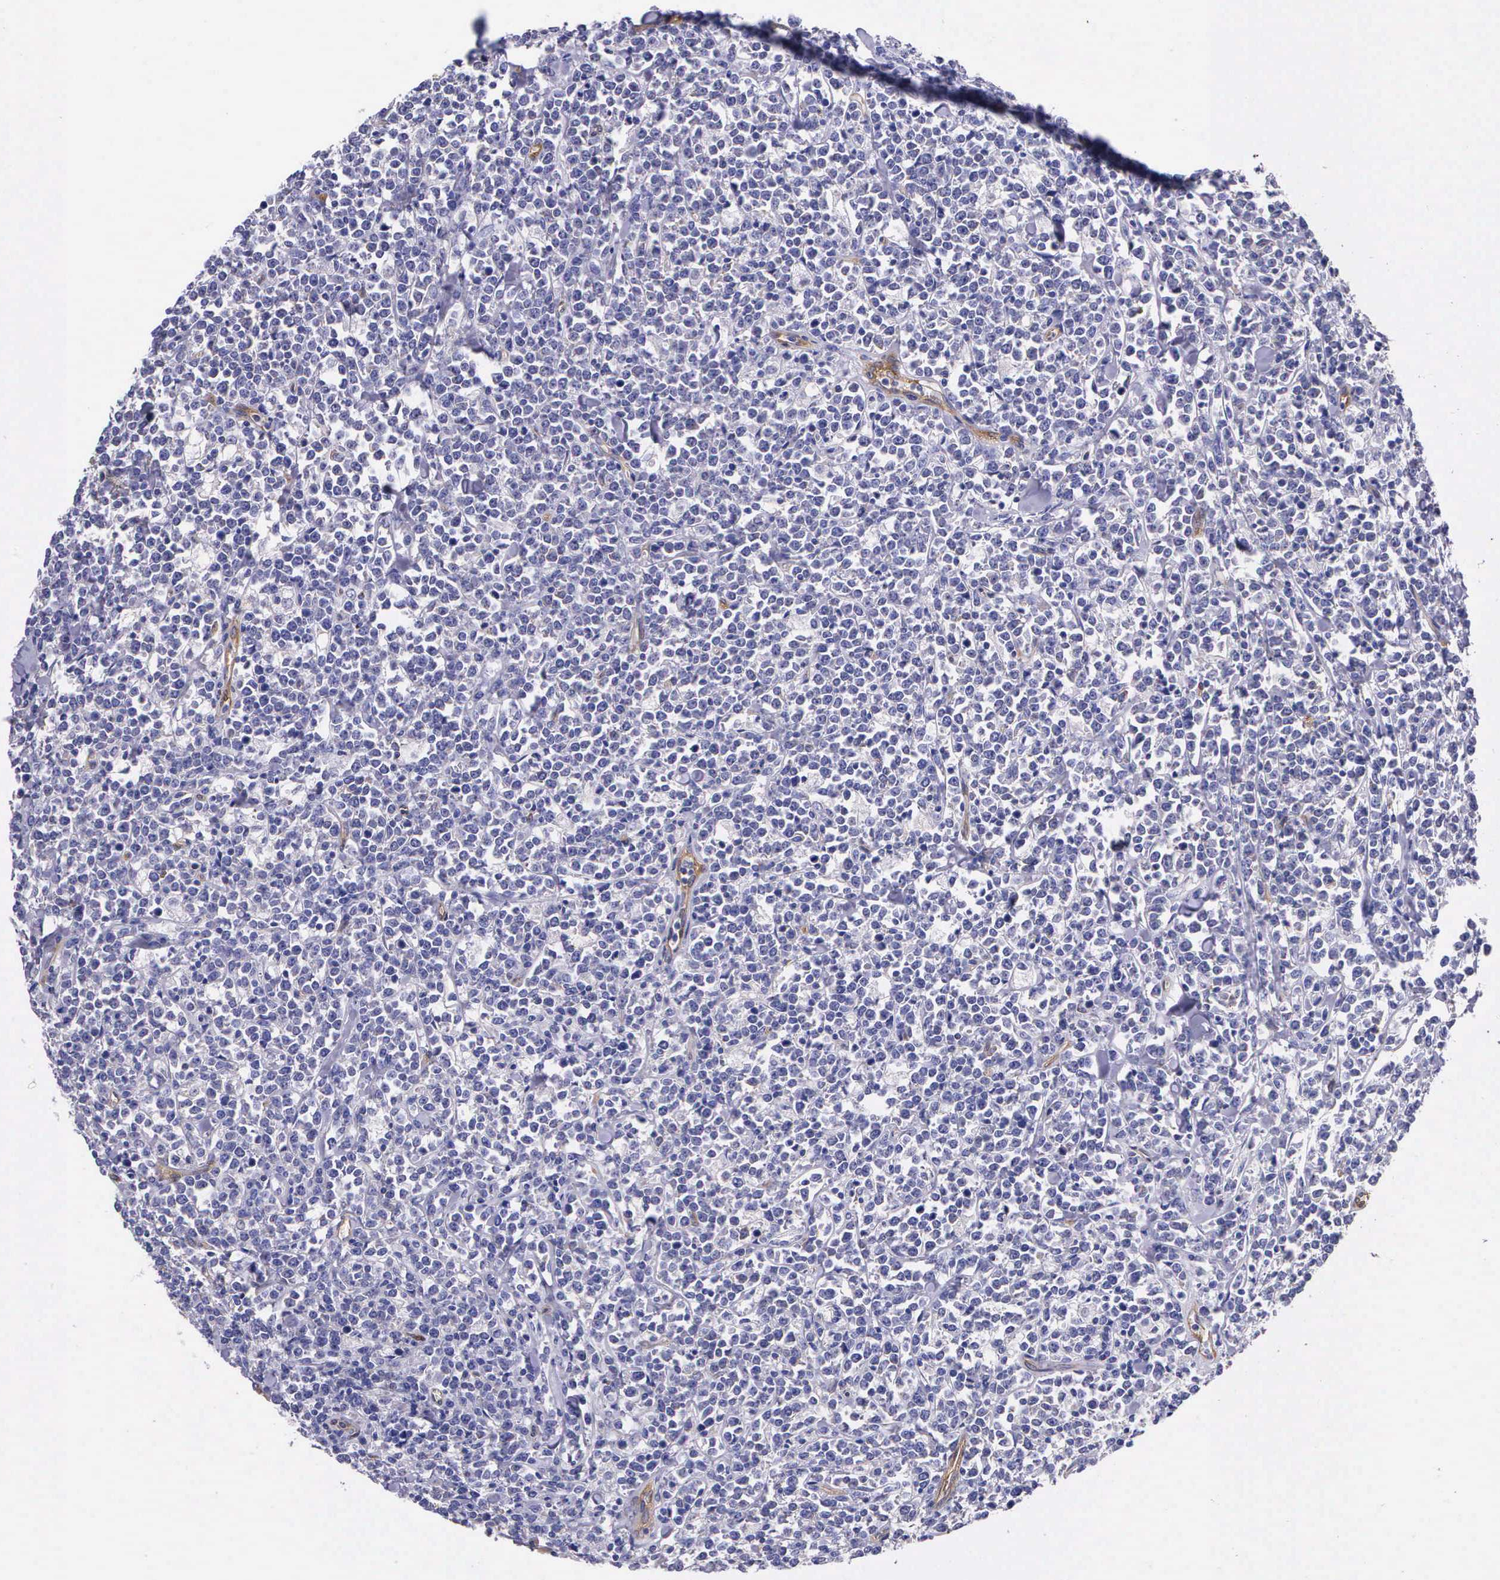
{"staining": {"intensity": "negative", "quantity": "none", "location": "none"}, "tissue": "lymphoma", "cell_type": "Tumor cells", "image_type": "cancer", "snomed": [{"axis": "morphology", "description": "Malignant lymphoma, non-Hodgkin's type, High grade"}, {"axis": "topography", "description": "Small intestine"}, {"axis": "topography", "description": "Colon"}], "caption": "The immunohistochemistry (IHC) image has no significant positivity in tumor cells of malignant lymphoma, non-Hodgkin's type (high-grade) tissue.", "gene": "BCAR1", "patient": {"sex": "male", "age": 8}}